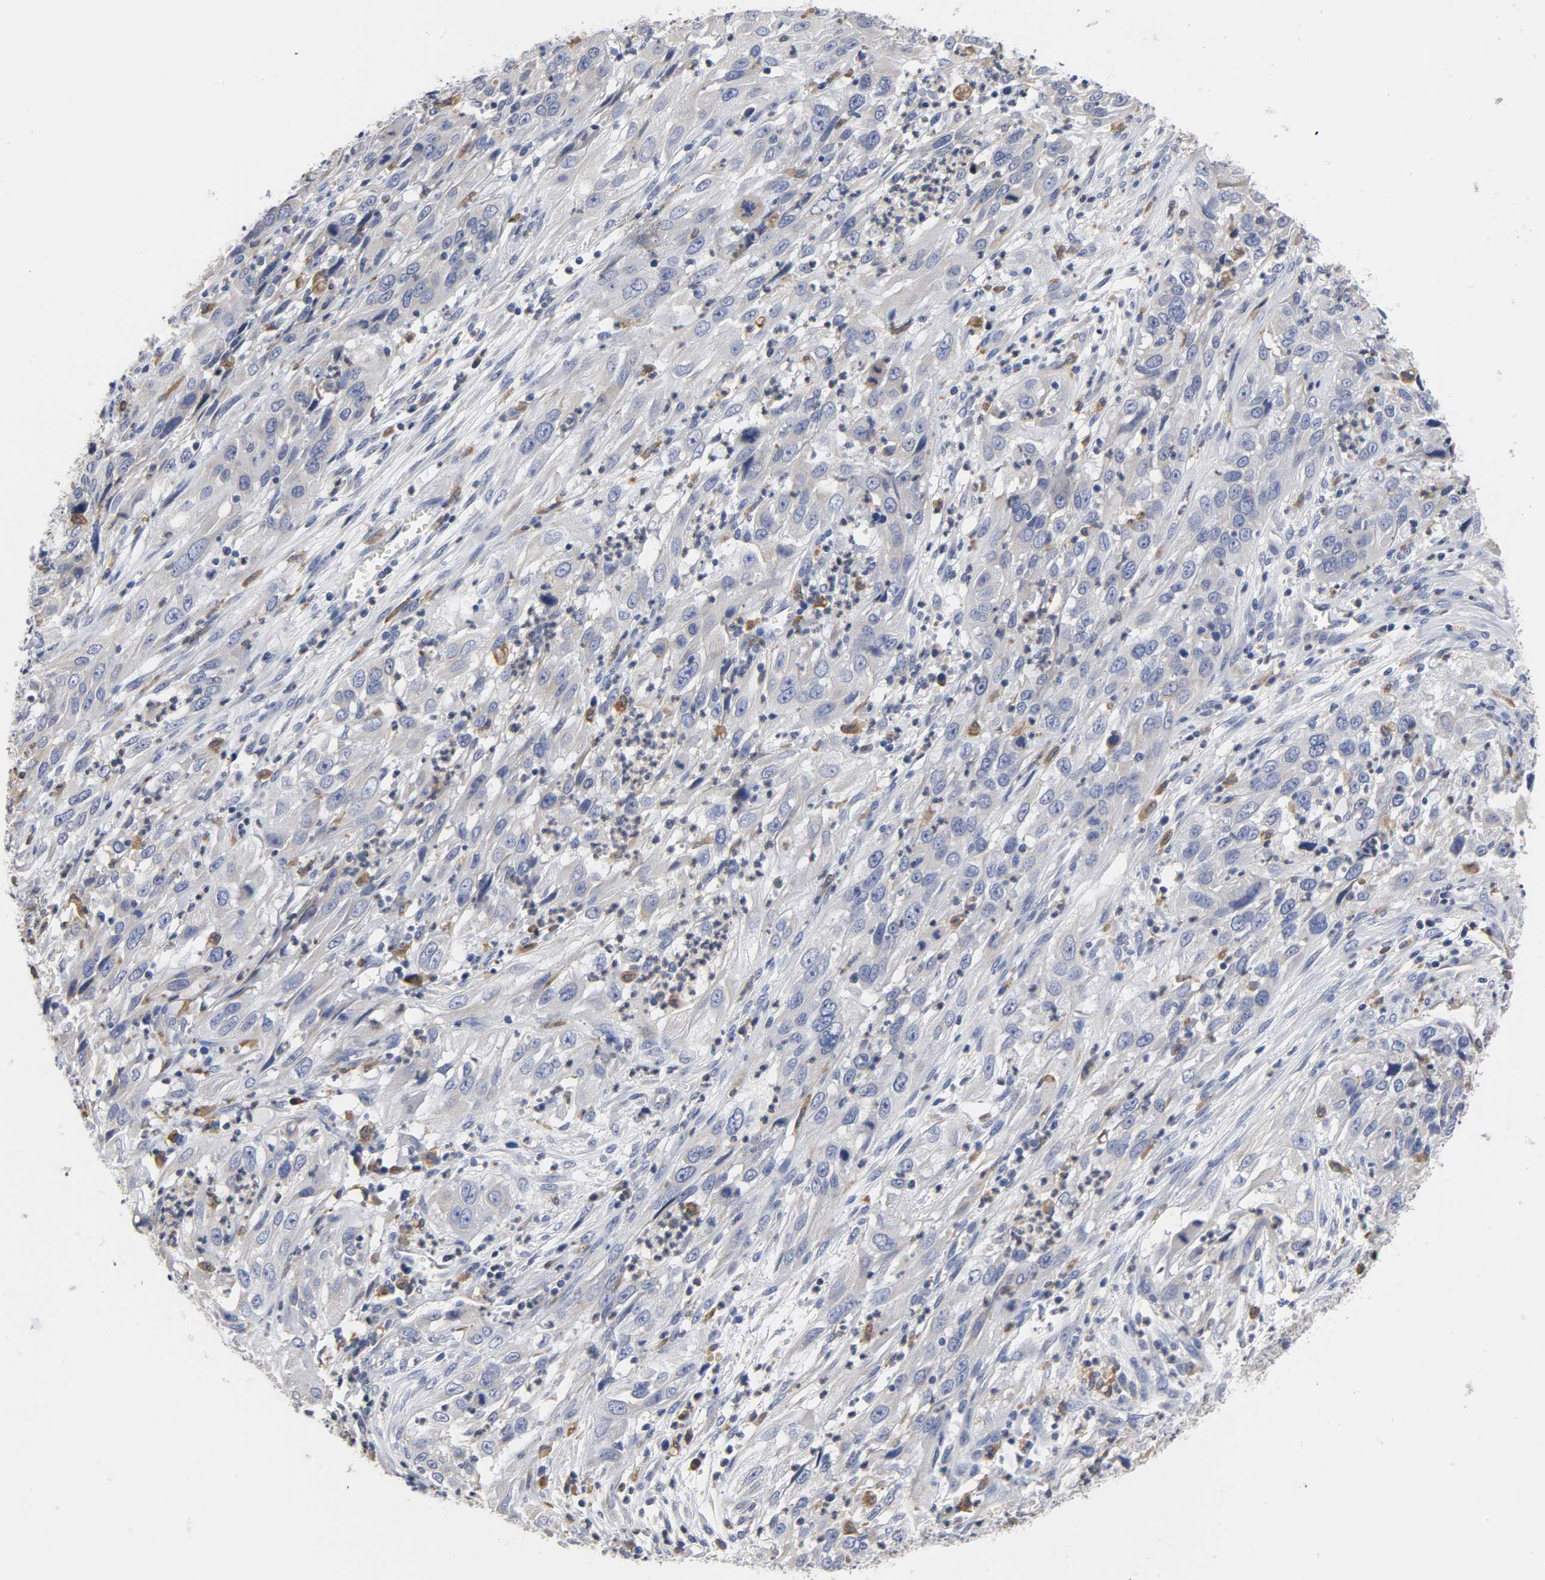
{"staining": {"intensity": "negative", "quantity": "none", "location": "none"}, "tissue": "cervical cancer", "cell_type": "Tumor cells", "image_type": "cancer", "snomed": [{"axis": "morphology", "description": "Squamous cell carcinoma, NOS"}, {"axis": "topography", "description": "Cervix"}], "caption": "IHC histopathology image of neoplastic tissue: cervical cancer stained with DAB (3,3'-diaminobenzidine) demonstrates no significant protein expression in tumor cells.", "gene": "HCK", "patient": {"sex": "female", "age": 32}}